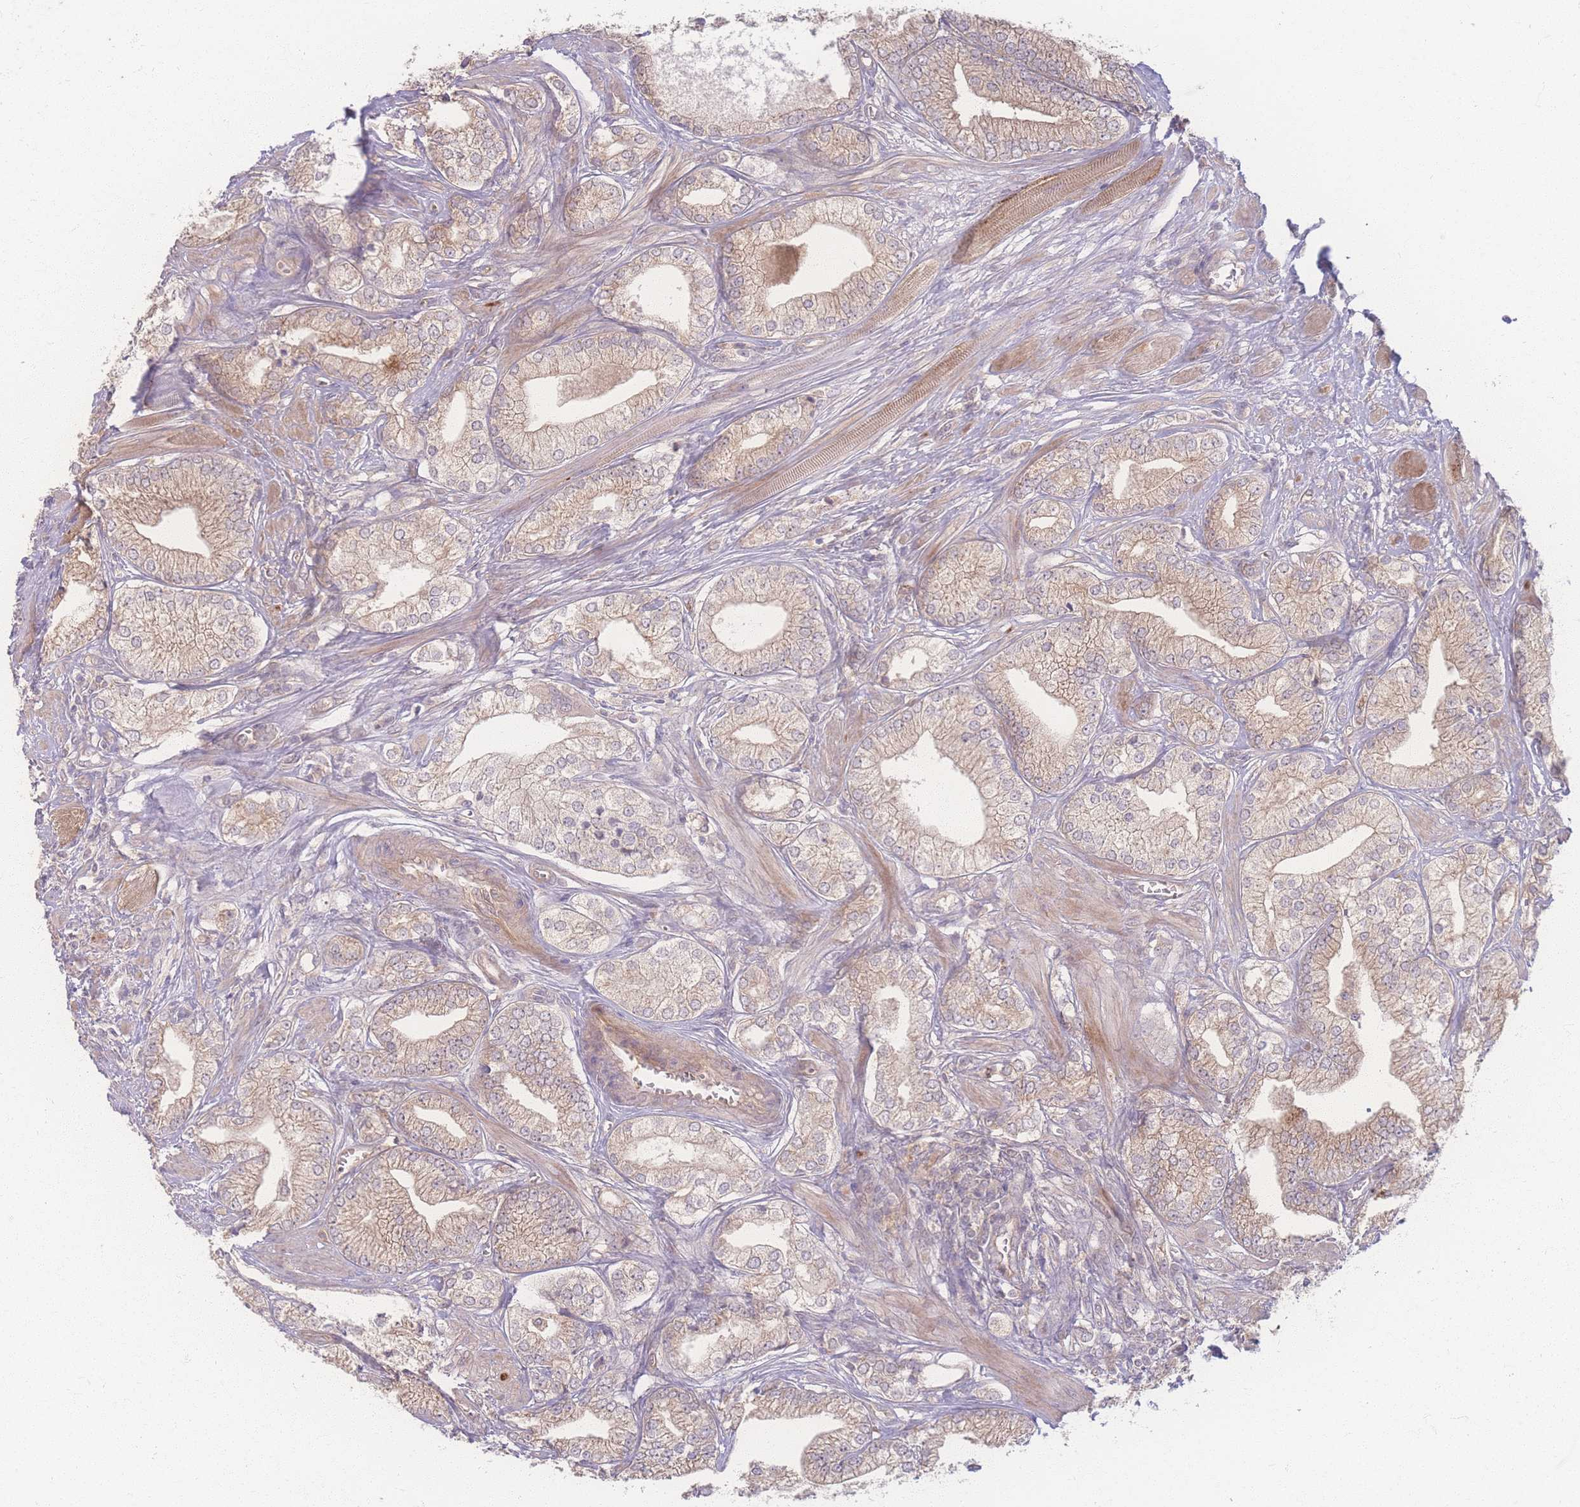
{"staining": {"intensity": "weak", "quantity": ">75%", "location": "cytoplasmic/membranous"}, "tissue": "prostate cancer", "cell_type": "Tumor cells", "image_type": "cancer", "snomed": [{"axis": "morphology", "description": "Adenocarcinoma, High grade"}, {"axis": "topography", "description": "Prostate"}], "caption": "Prostate cancer stained for a protein (brown) exhibits weak cytoplasmic/membranous positive staining in approximately >75% of tumor cells.", "gene": "INSR", "patient": {"sex": "male", "age": 50}}